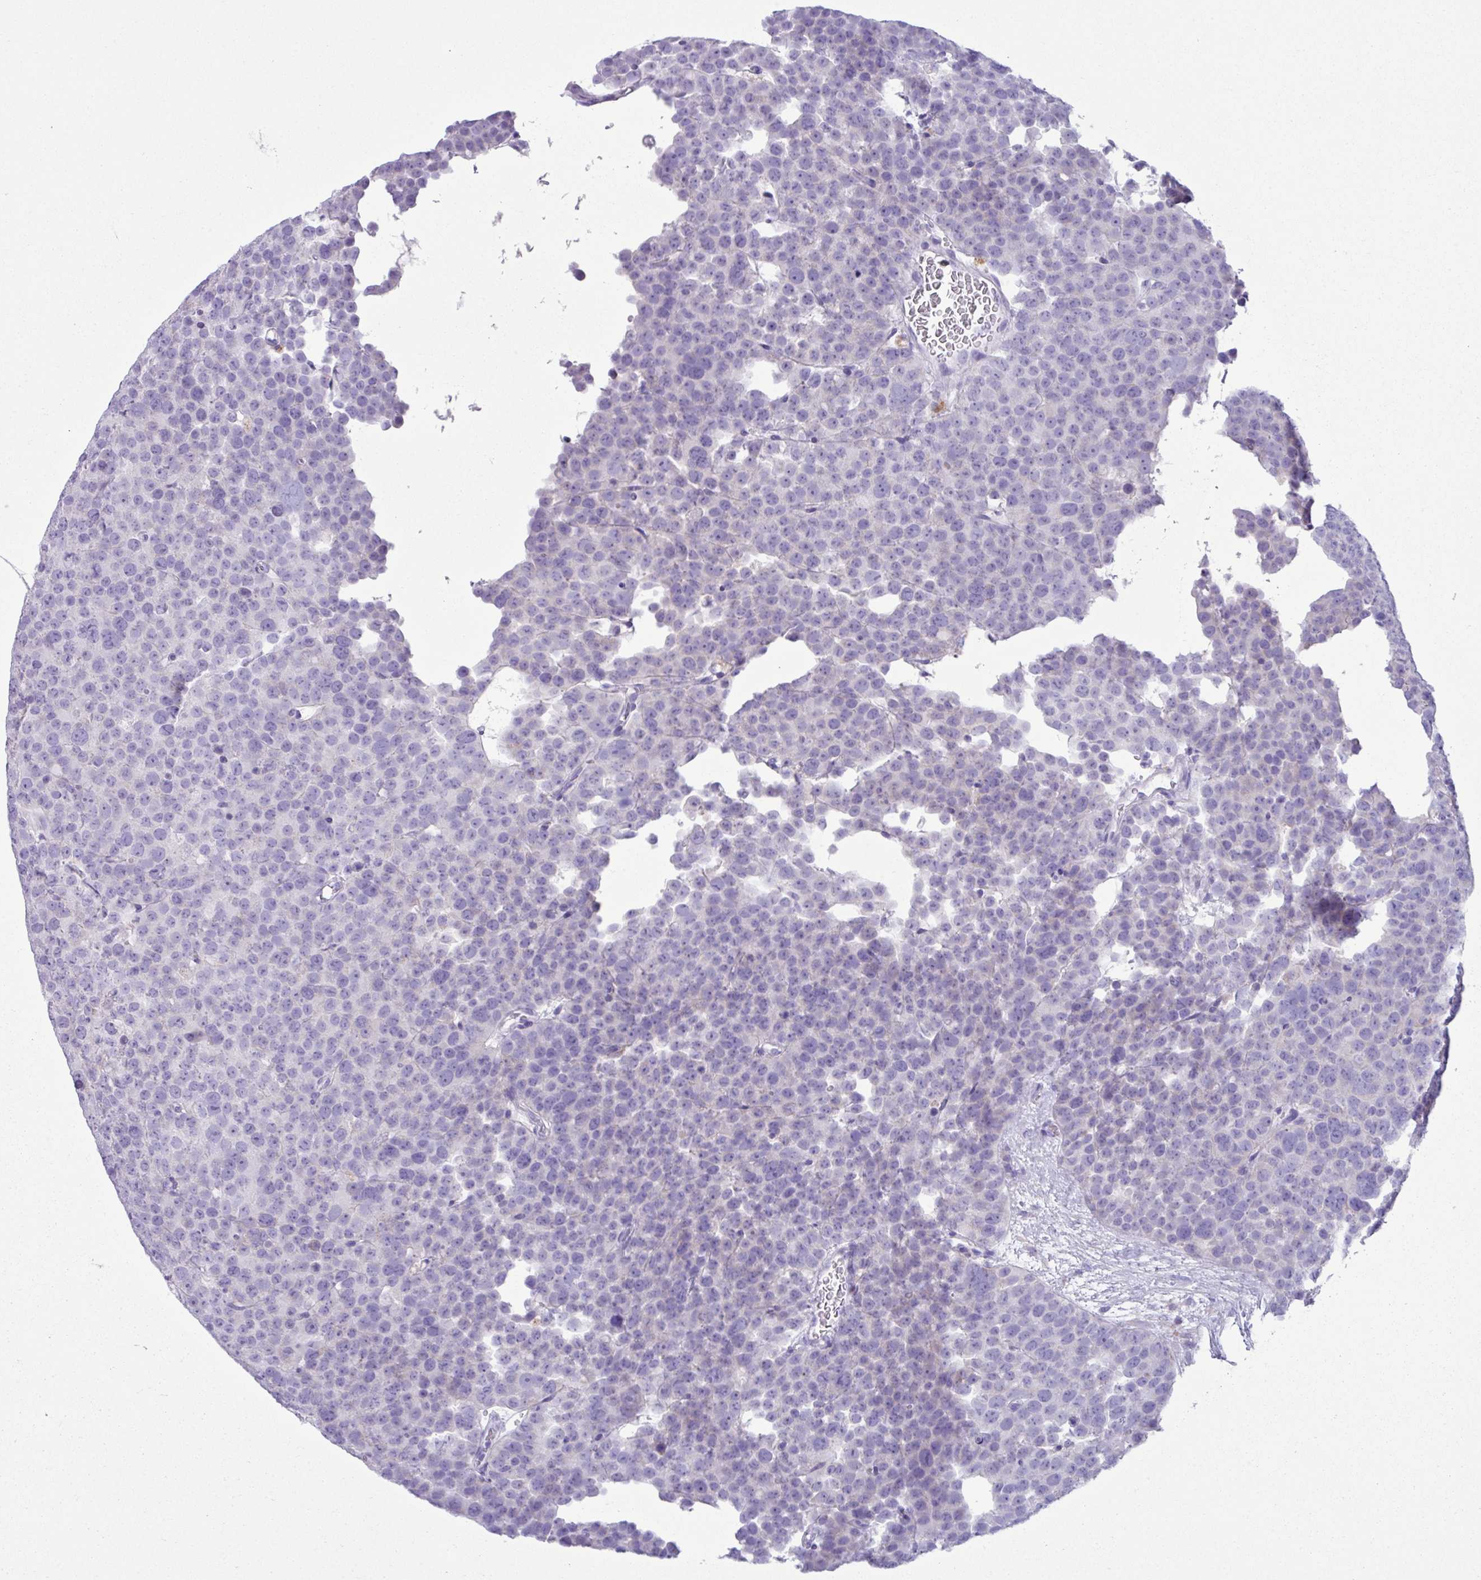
{"staining": {"intensity": "negative", "quantity": "none", "location": "none"}, "tissue": "testis cancer", "cell_type": "Tumor cells", "image_type": "cancer", "snomed": [{"axis": "morphology", "description": "Seminoma, NOS"}, {"axis": "topography", "description": "Testis"}], "caption": "A photomicrograph of seminoma (testis) stained for a protein shows no brown staining in tumor cells.", "gene": "AGO3", "patient": {"sex": "male", "age": 71}}